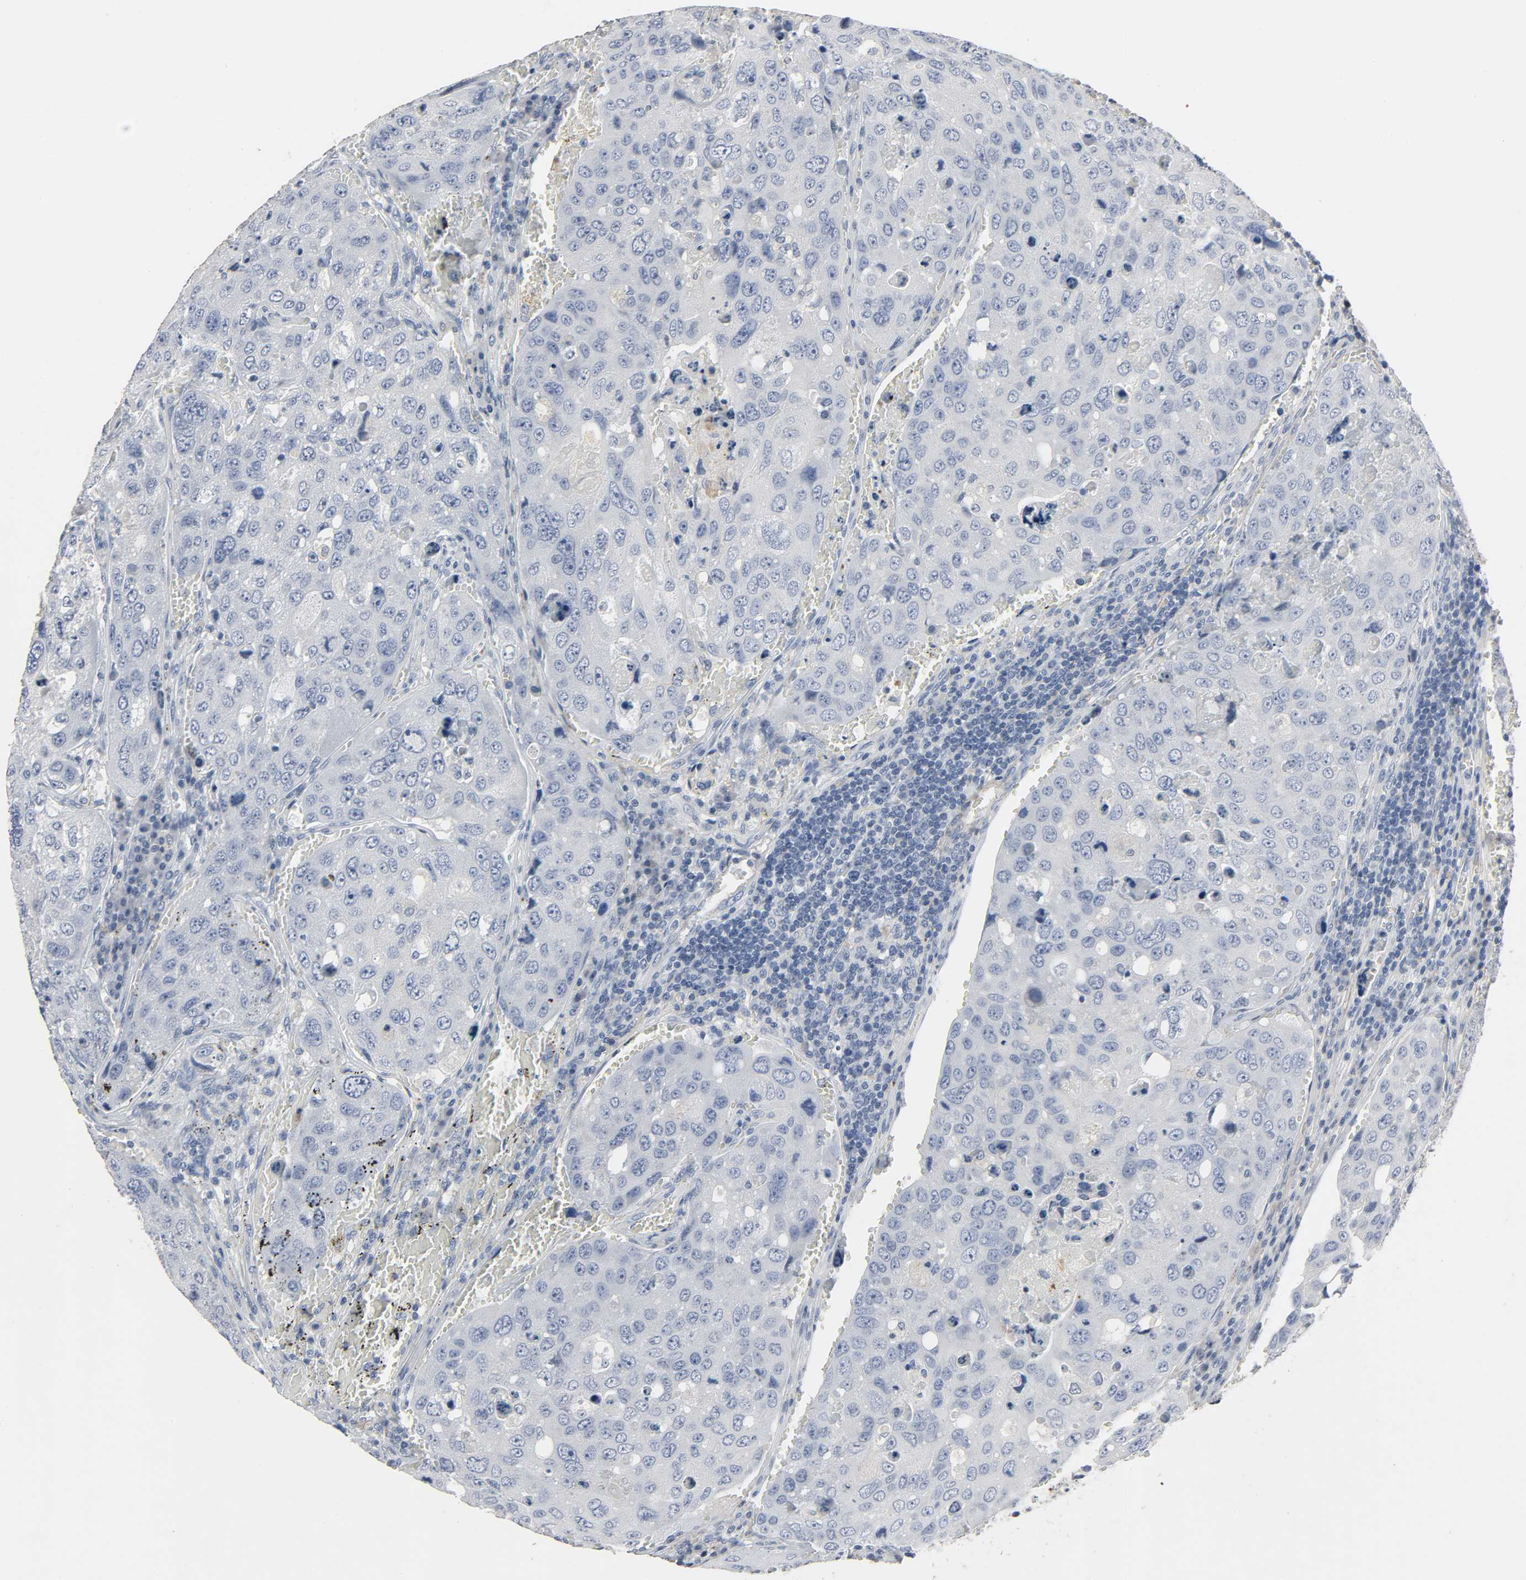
{"staining": {"intensity": "negative", "quantity": "none", "location": "none"}, "tissue": "urothelial cancer", "cell_type": "Tumor cells", "image_type": "cancer", "snomed": [{"axis": "morphology", "description": "Urothelial carcinoma, High grade"}, {"axis": "topography", "description": "Lymph node"}, {"axis": "topography", "description": "Urinary bladder"}], "caption": "Tumor cells show no significant protein expression in high-grade urothelial carcinoma.", "gene": "FBLN5", "patient": {"sex": "male", "age": 51}}